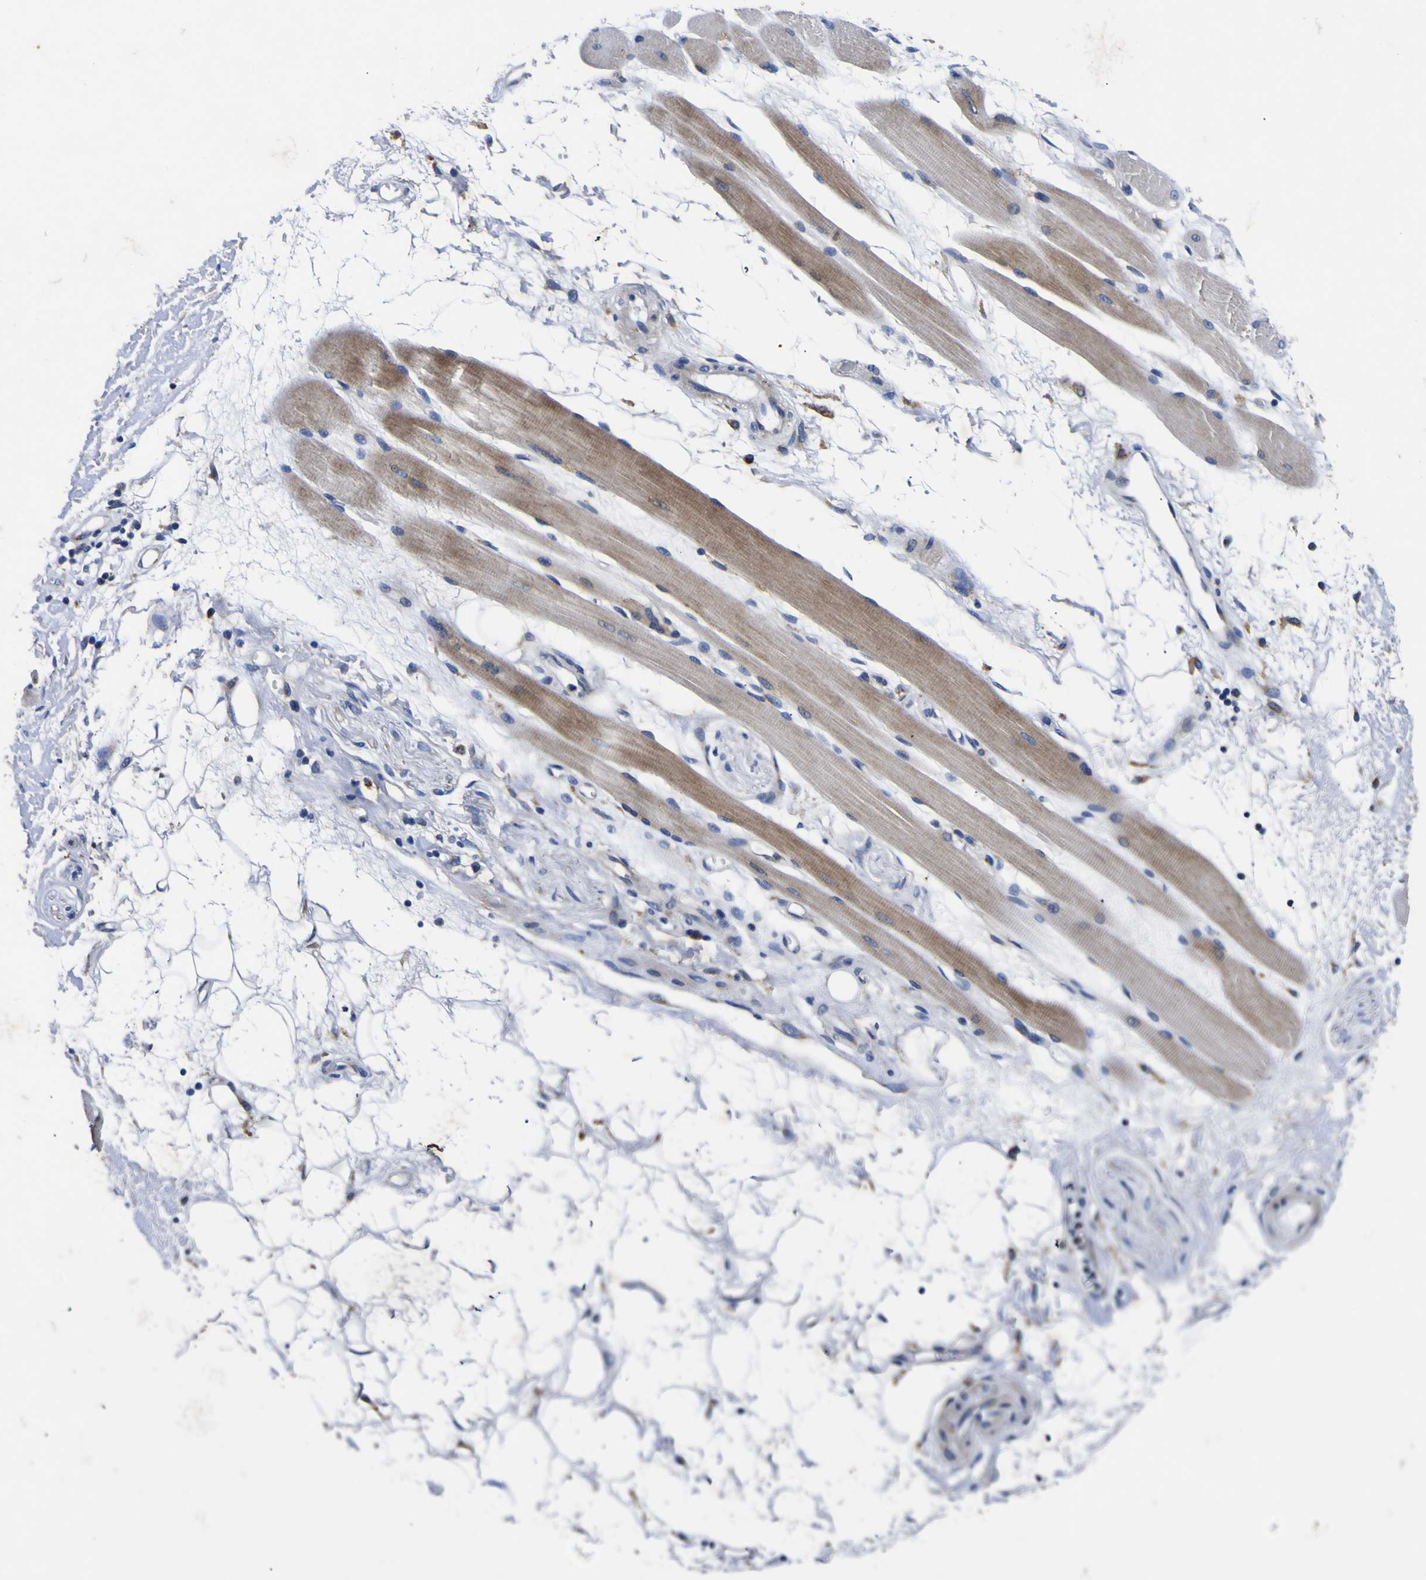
{"staining": {"intensity": "weak", "quantity": "25%-75%", "location": "cytoplasmic/membranous"}, "tissue": "skeletal muscle", "cell_type": "Myocytes", "image_type": "normal", "snomed": [{"axis": "morphology", "description": "Normal tissue, NOS"}, {"axis": "topography", "description": "Skeletal muscle"}, {"axis": "topography", "description": "Parathyroid gland"}], "caption": "Immunohistochemistry (IHC) histopathology image of benign skeletal muscle: human skeletal muscle stained using immunohistochemistry (IHC) shows low levels of weak protein expression localized specifically in the cytoplasmic/membranous of myocytes, appearing as a cytoplasmic/membranous brown color.", "gene": "COA1", "patient": {"sex": "female", "age": 37}}